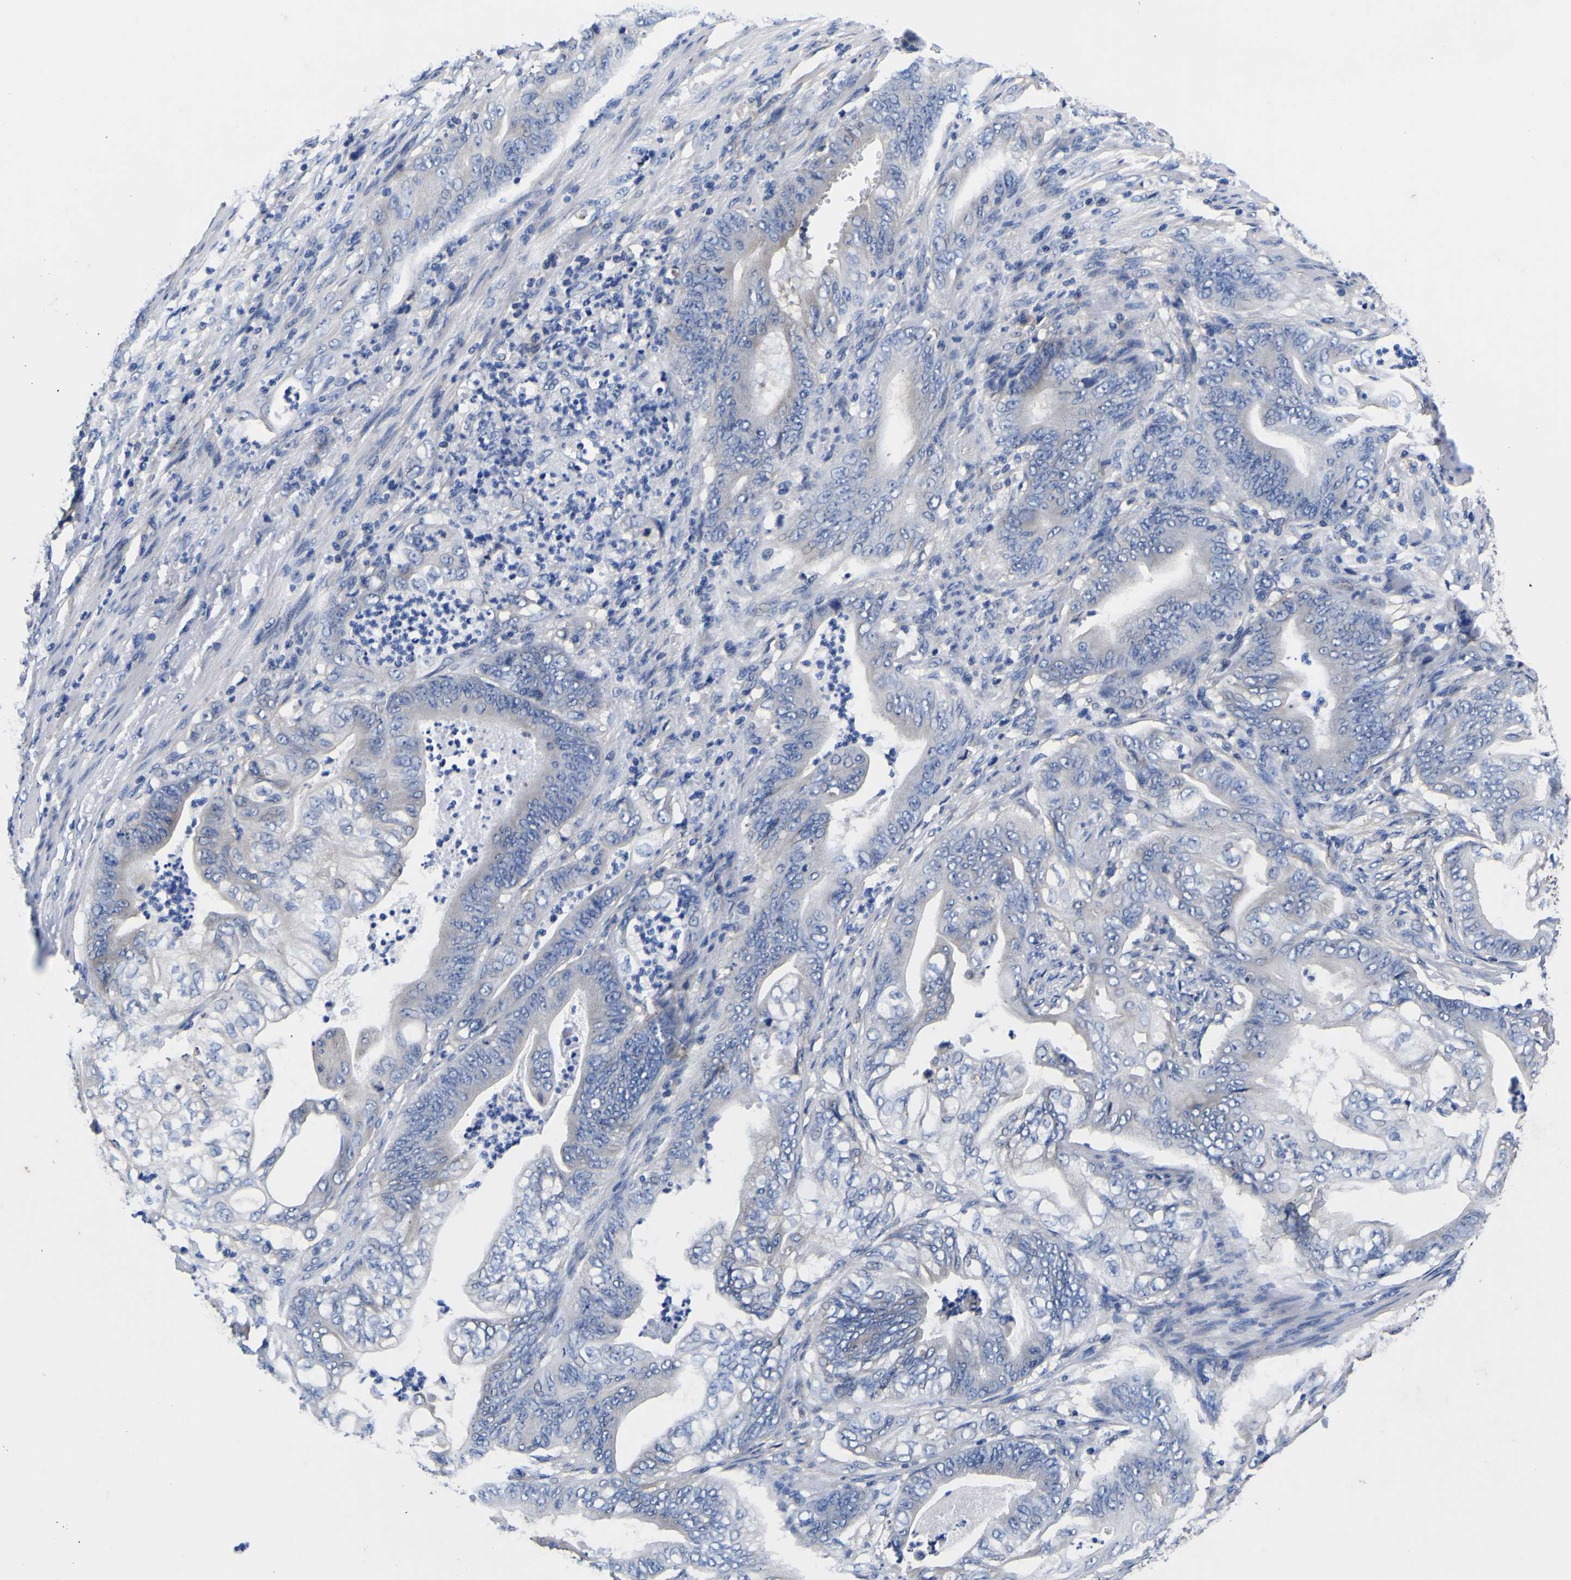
{"staining": {"intensity": "negative", "quantity": "none", "location": "none"}, "tissue": "stomach cancer", "cell_type": "Tumor cells", "image_type": "cancer", "snomed": [{"axis": "morphology", "description": "Adenocarcinoma, NOS"}, {"axis": "topography", "description": "Stomach"}], "caption": "An immunohistochemistry (IHC) photomicrograph of stomach adenocarcinoma is shown. There is no staining in tumor cells of stomach adenocarcinoma.", "gene": "VASN", "patient": {"sex": "female", "age": 73}}